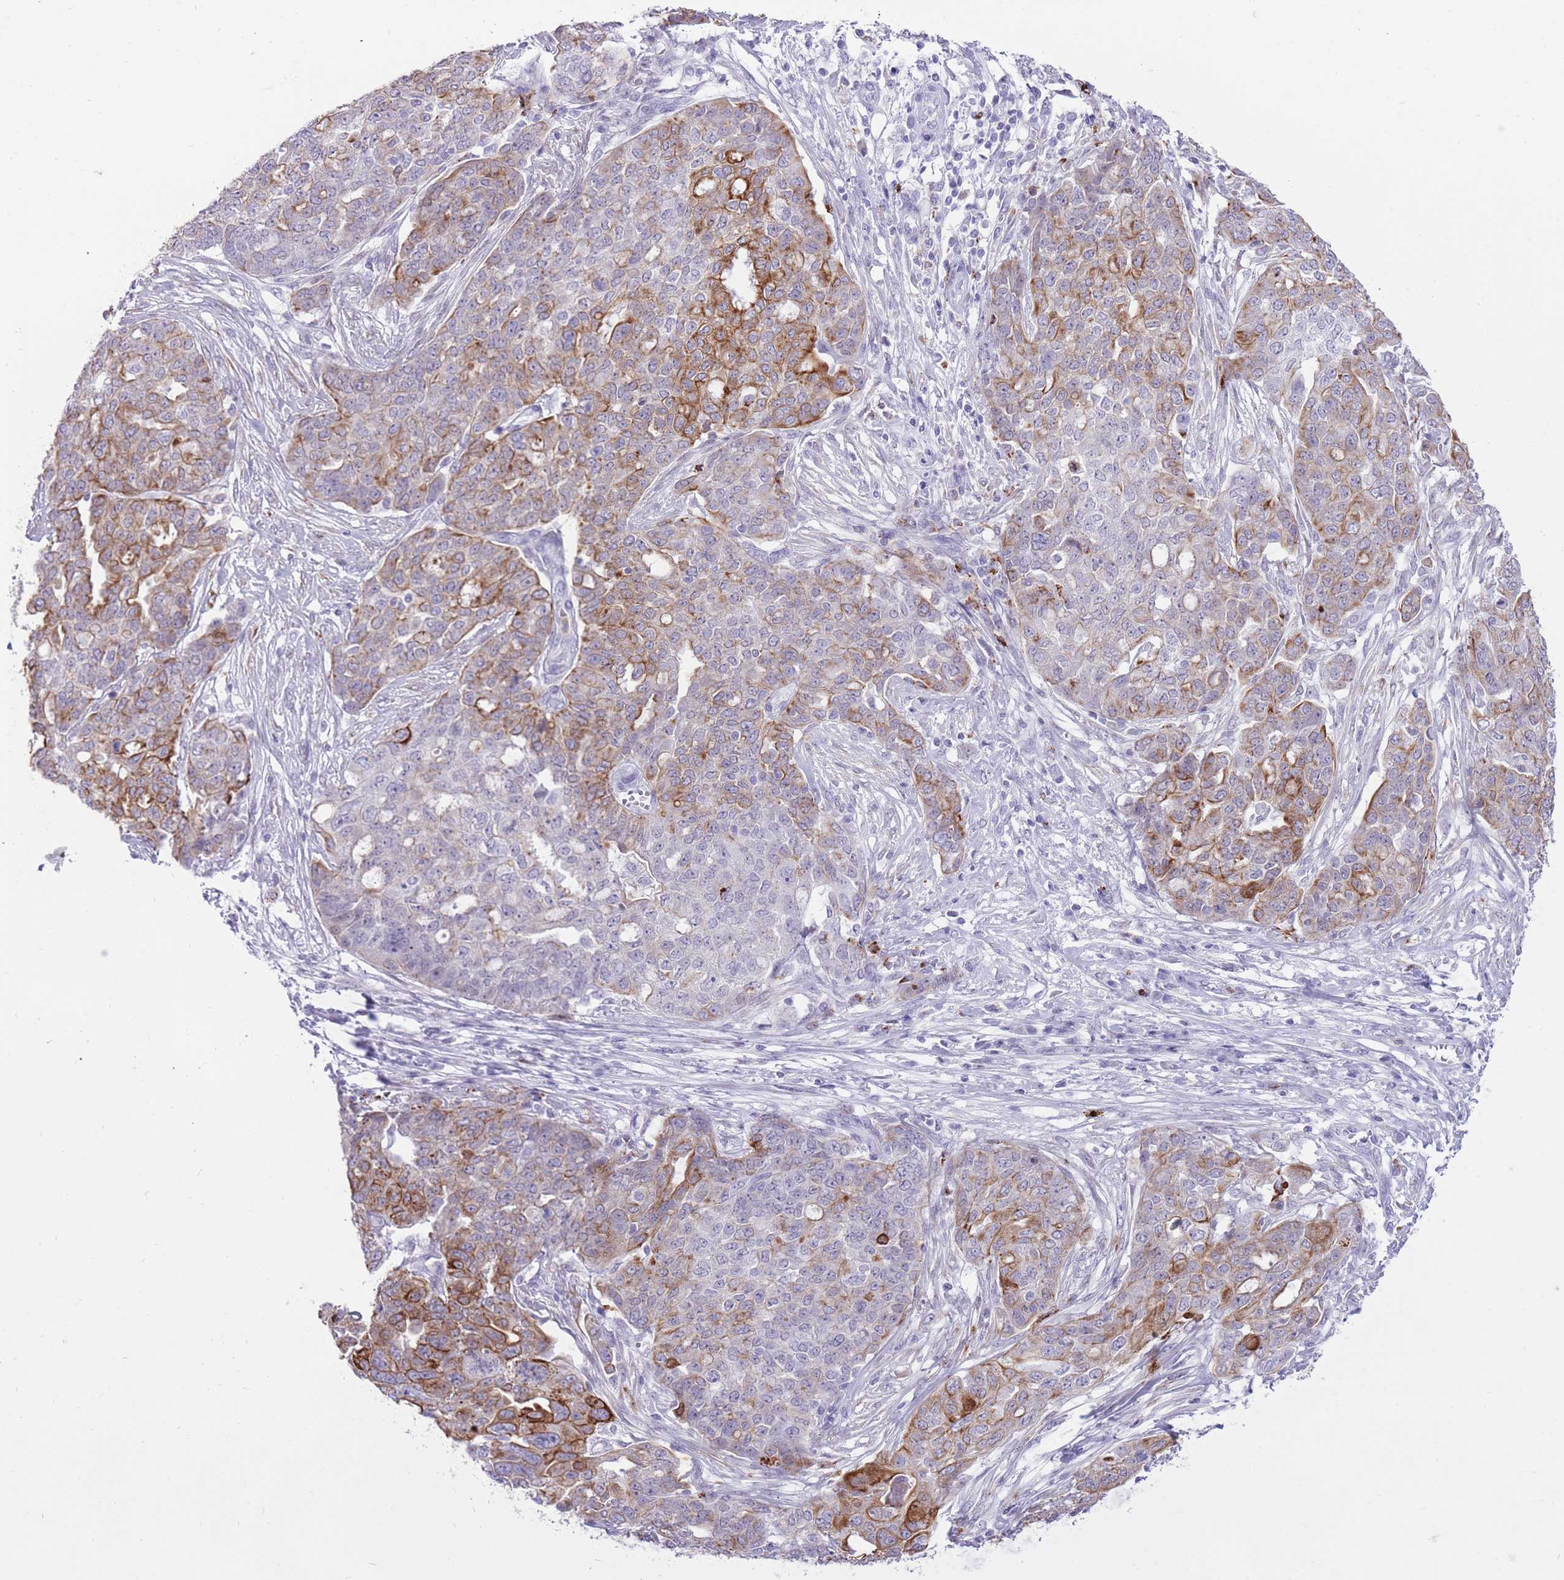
{"staining": {"intensity": "moderate", "quantity": "25%-75%", "location": "cytoplasmic/membranous"}, "tissue": "ovarian cancer", "cell_type": "Tumor cells", "image_type": "cancer", "snomed": [{"axis": "morphology", "description": "Cystadenocarcinoma, serous, NOS"}, {"axis": "topography", "description": "Soft tissue"}, {"axis": "topography", "description": "Ovary"}], "caption": "Human ovarian serous cystadenocarcinoma stained with a protein marker reveals moderate staining in tumor cells.", "gene": "MEIS3", "patient": {"sex": "female", "age": 57}}